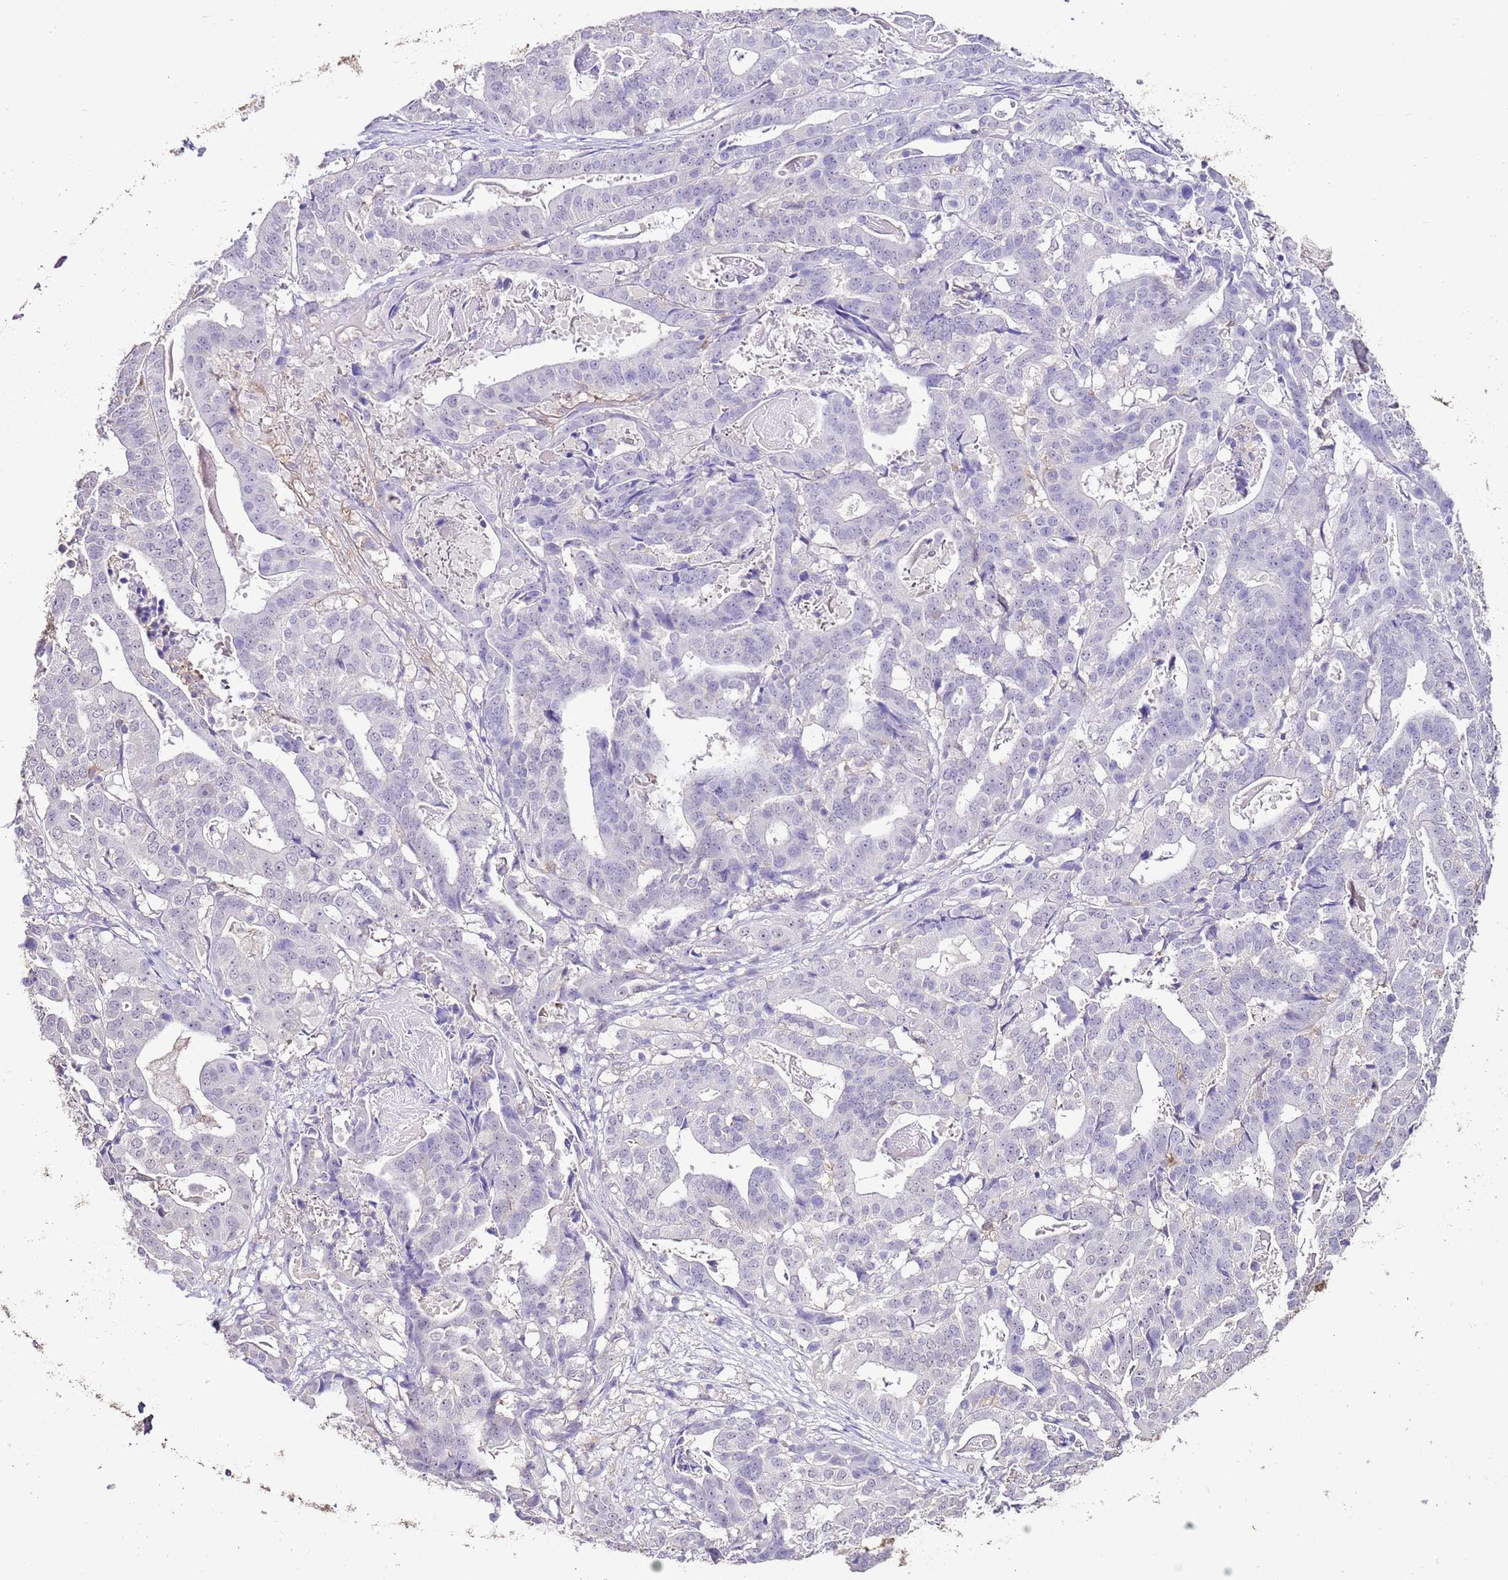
{"staining": {"intensity": "negative", "quantity": "none", "location": "none"}, "tissue": "stomach cancer", "cell_type": "Tumor cells", "image_type": "cancer", "snomed": [{"axis": "morphology", "description": "Adenocarcinoma, NOS"}, {"axis": "topography", "description": "Stomach"}], "caption": "IHC of adenocarcinoma (stomach) demonstrates no staining in tumor cells.", "gene": "IZUMO4", "patient": {"sex": "male", "age": 48}}